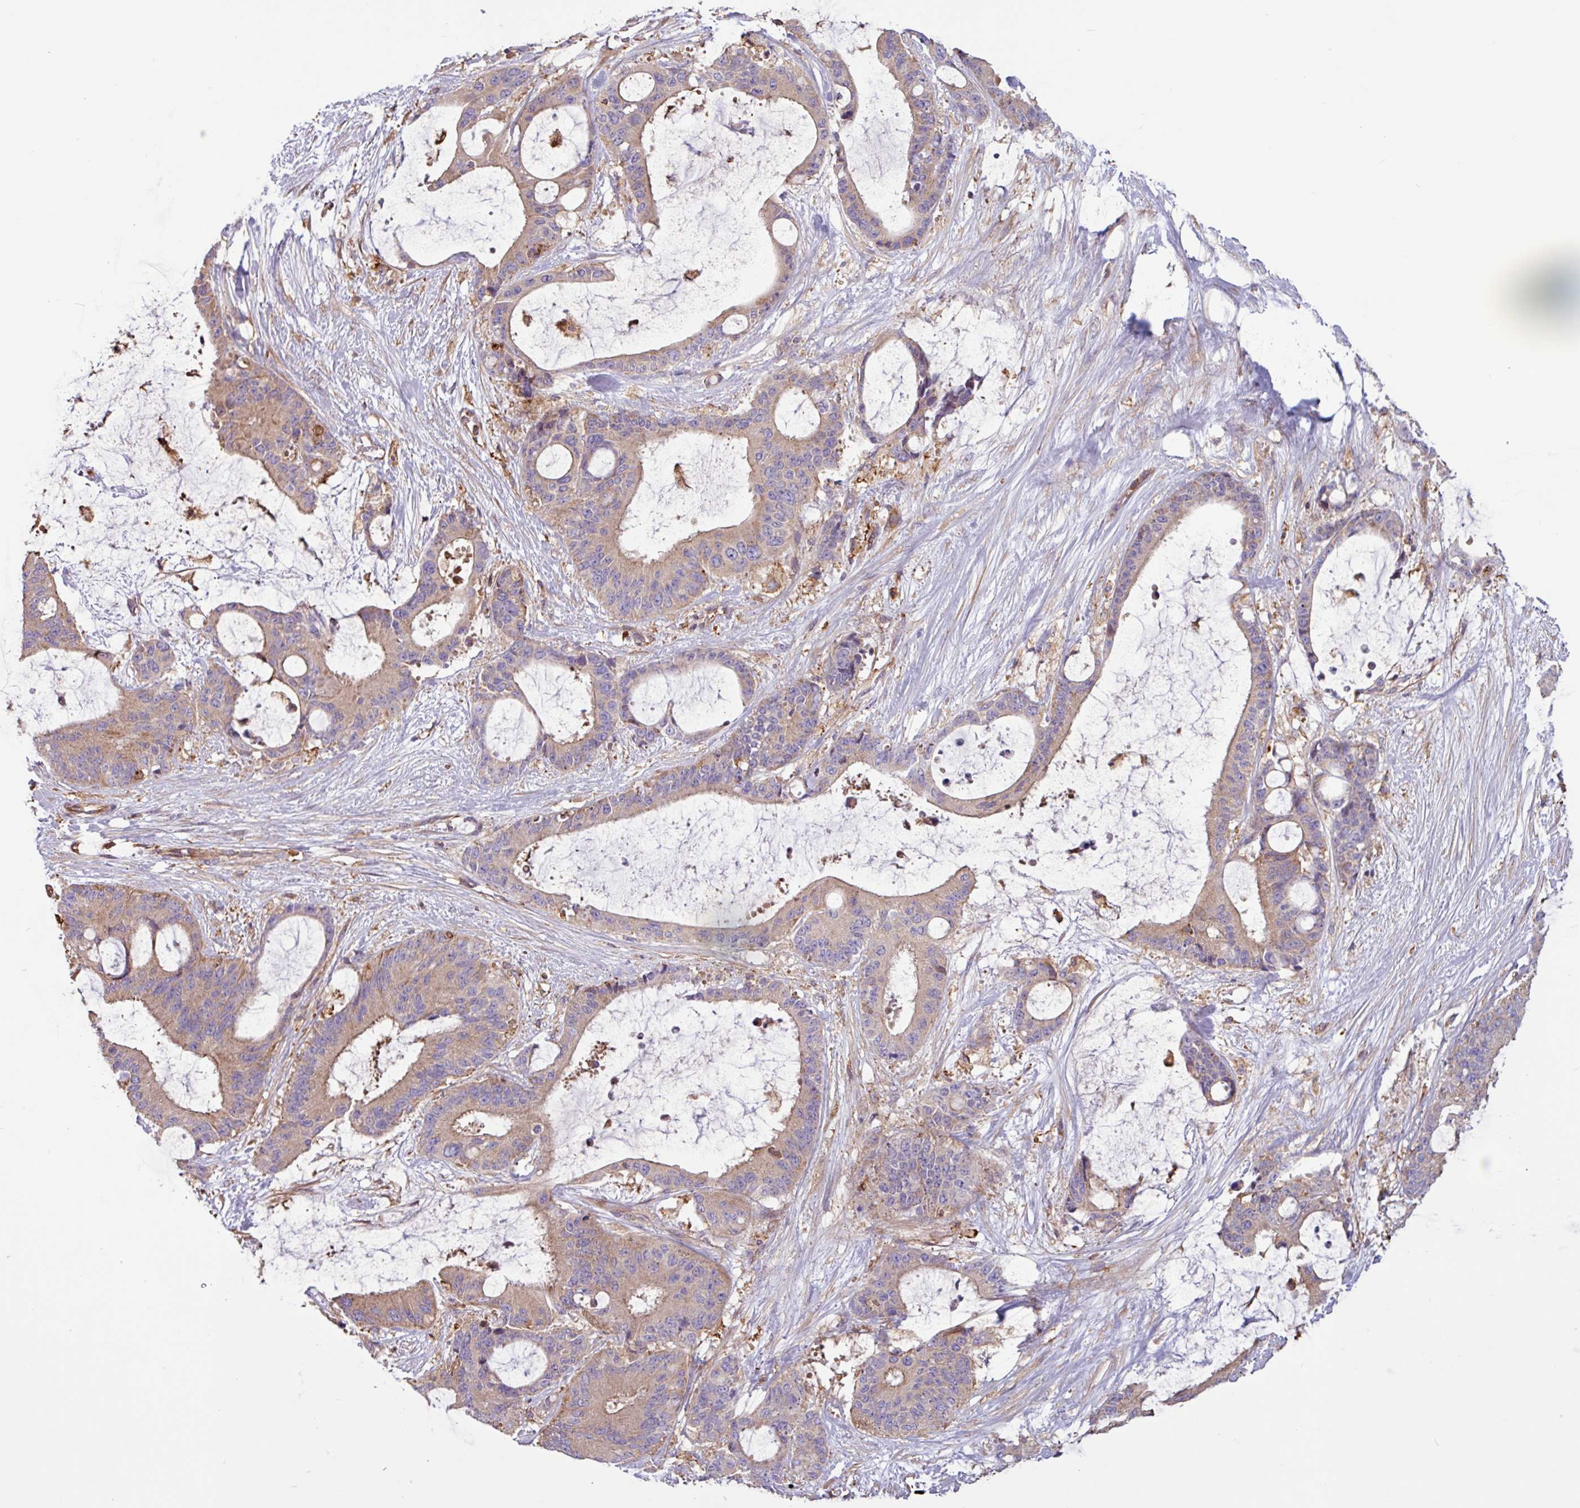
{"staining": {"intensity": "weak", "quantity": "25%-75%", "location": "cytoplasmic/membranous"}, "tissue": "liver cancer", "cell_type": "Tumor cells", "image_type": "cancer", "snomed": [{"axis": "morphology", "description": "Normal tissue, NOS"}, {"axis": "morphology", "description": "Cholangiocarcinoma"}, {"axis": "topography", "description": "Liver"}, {"axis": "topography", "description": "Peripheral nerve tissue"}], "caption": "Liver cholangiocarcinoma stained with a brown dye demonstrates weak cytoplasmic/membranous positive positivity in about 25%-75% of tumor cells.", "gene": "ACTR3", "patient": {"sex": "female", "age": 73}}